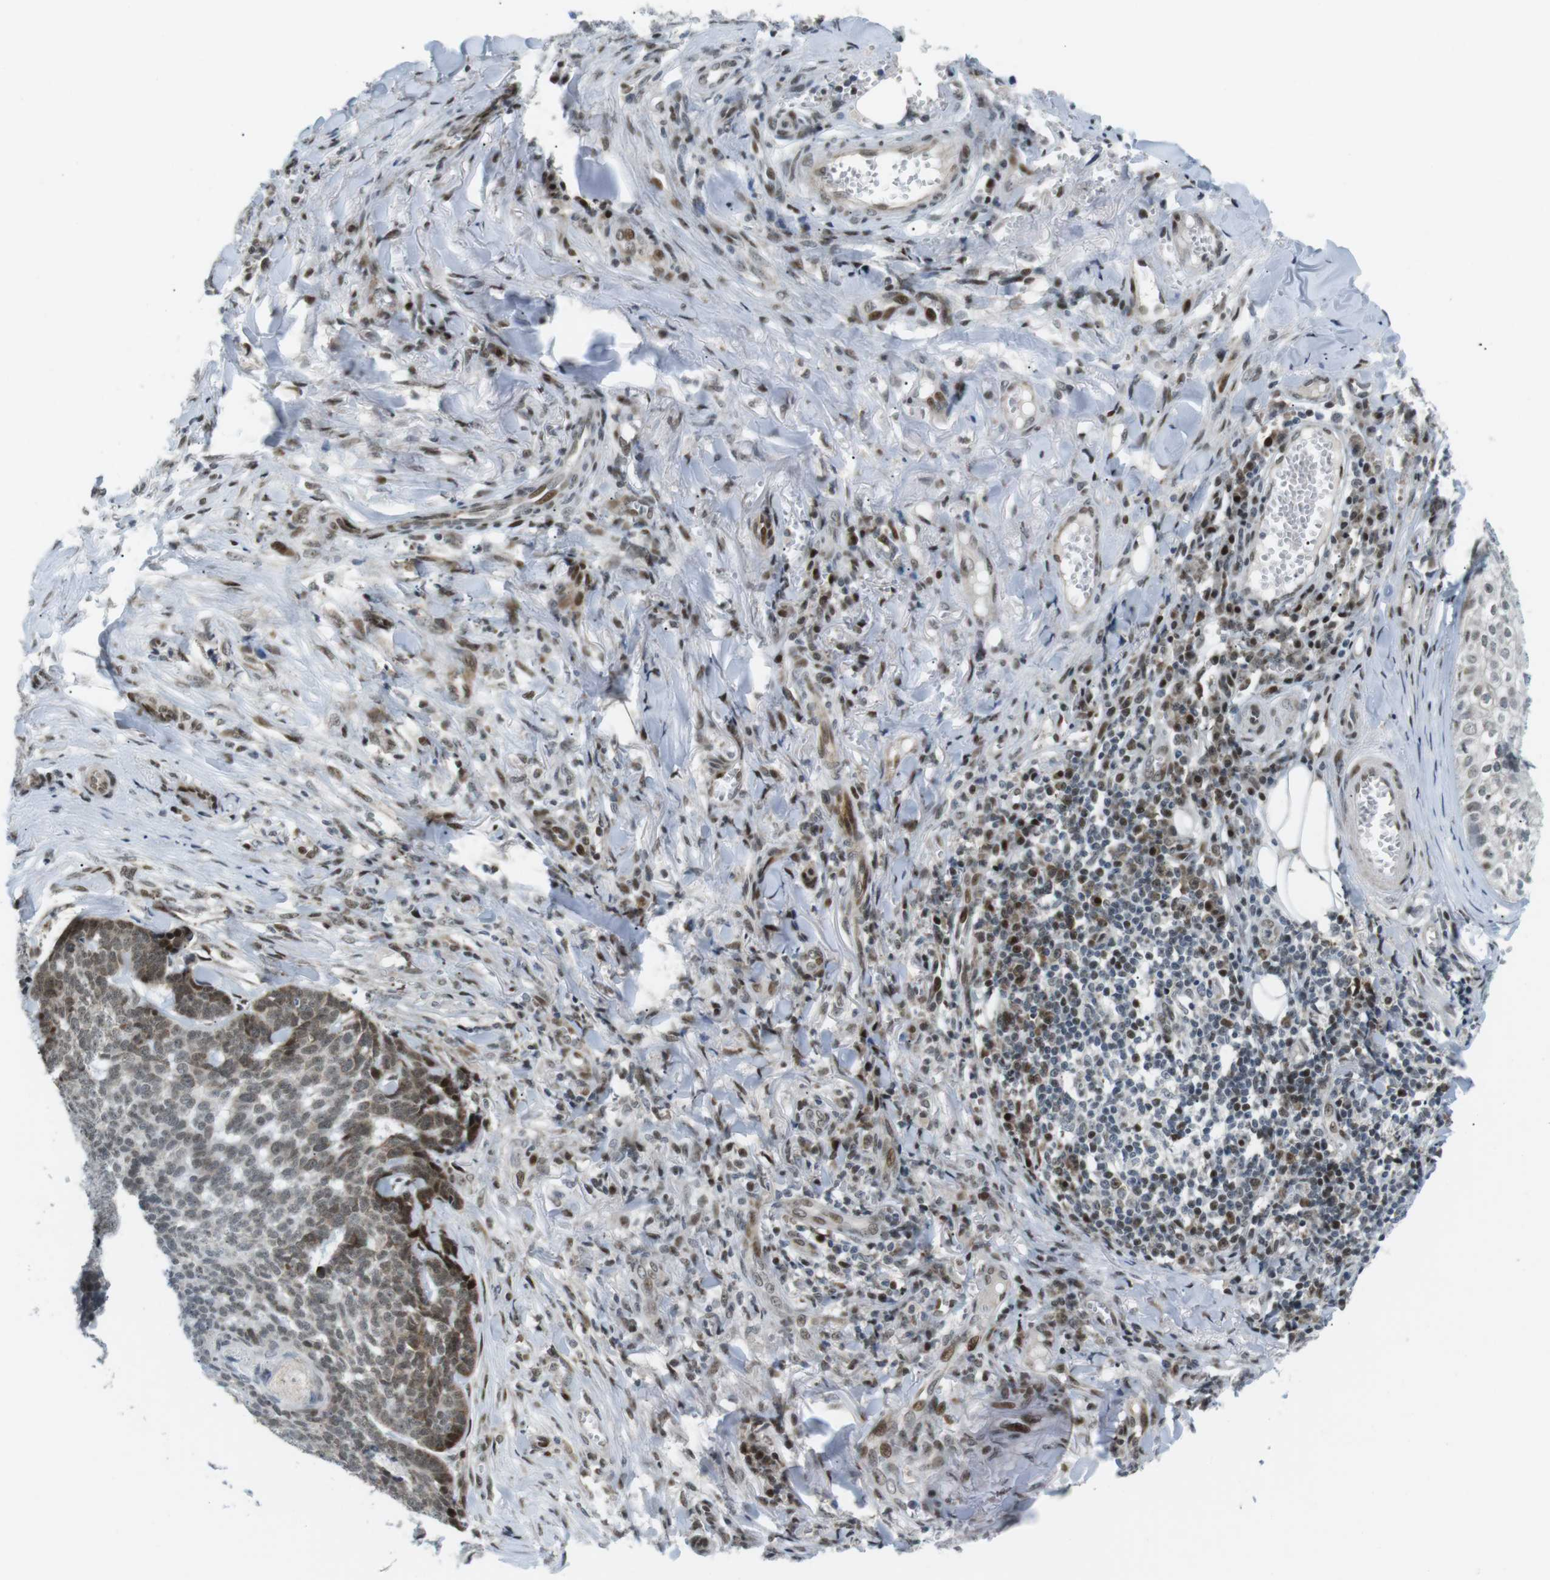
{"staining": {"intensity": "weak", "quantity": ">75%", "location": "nuclear"}, "tissue": "skin cancer", "cell_type": "Tumor cells", "image_type": "cancer", "snomed": [{"axis": "morphology", "description": "Basal cell carcinoma"}, {"axis": "topography", "description": "Skin"}], "caption": "Tumor cells display low levels of weak nuclear staining in about >75% of cells in skin cancer. The protein of interest is shown in brown color, while the nuclei are stained blue.", "gene": "CDC27", "patient": {"sex": "male", "age": 84}}